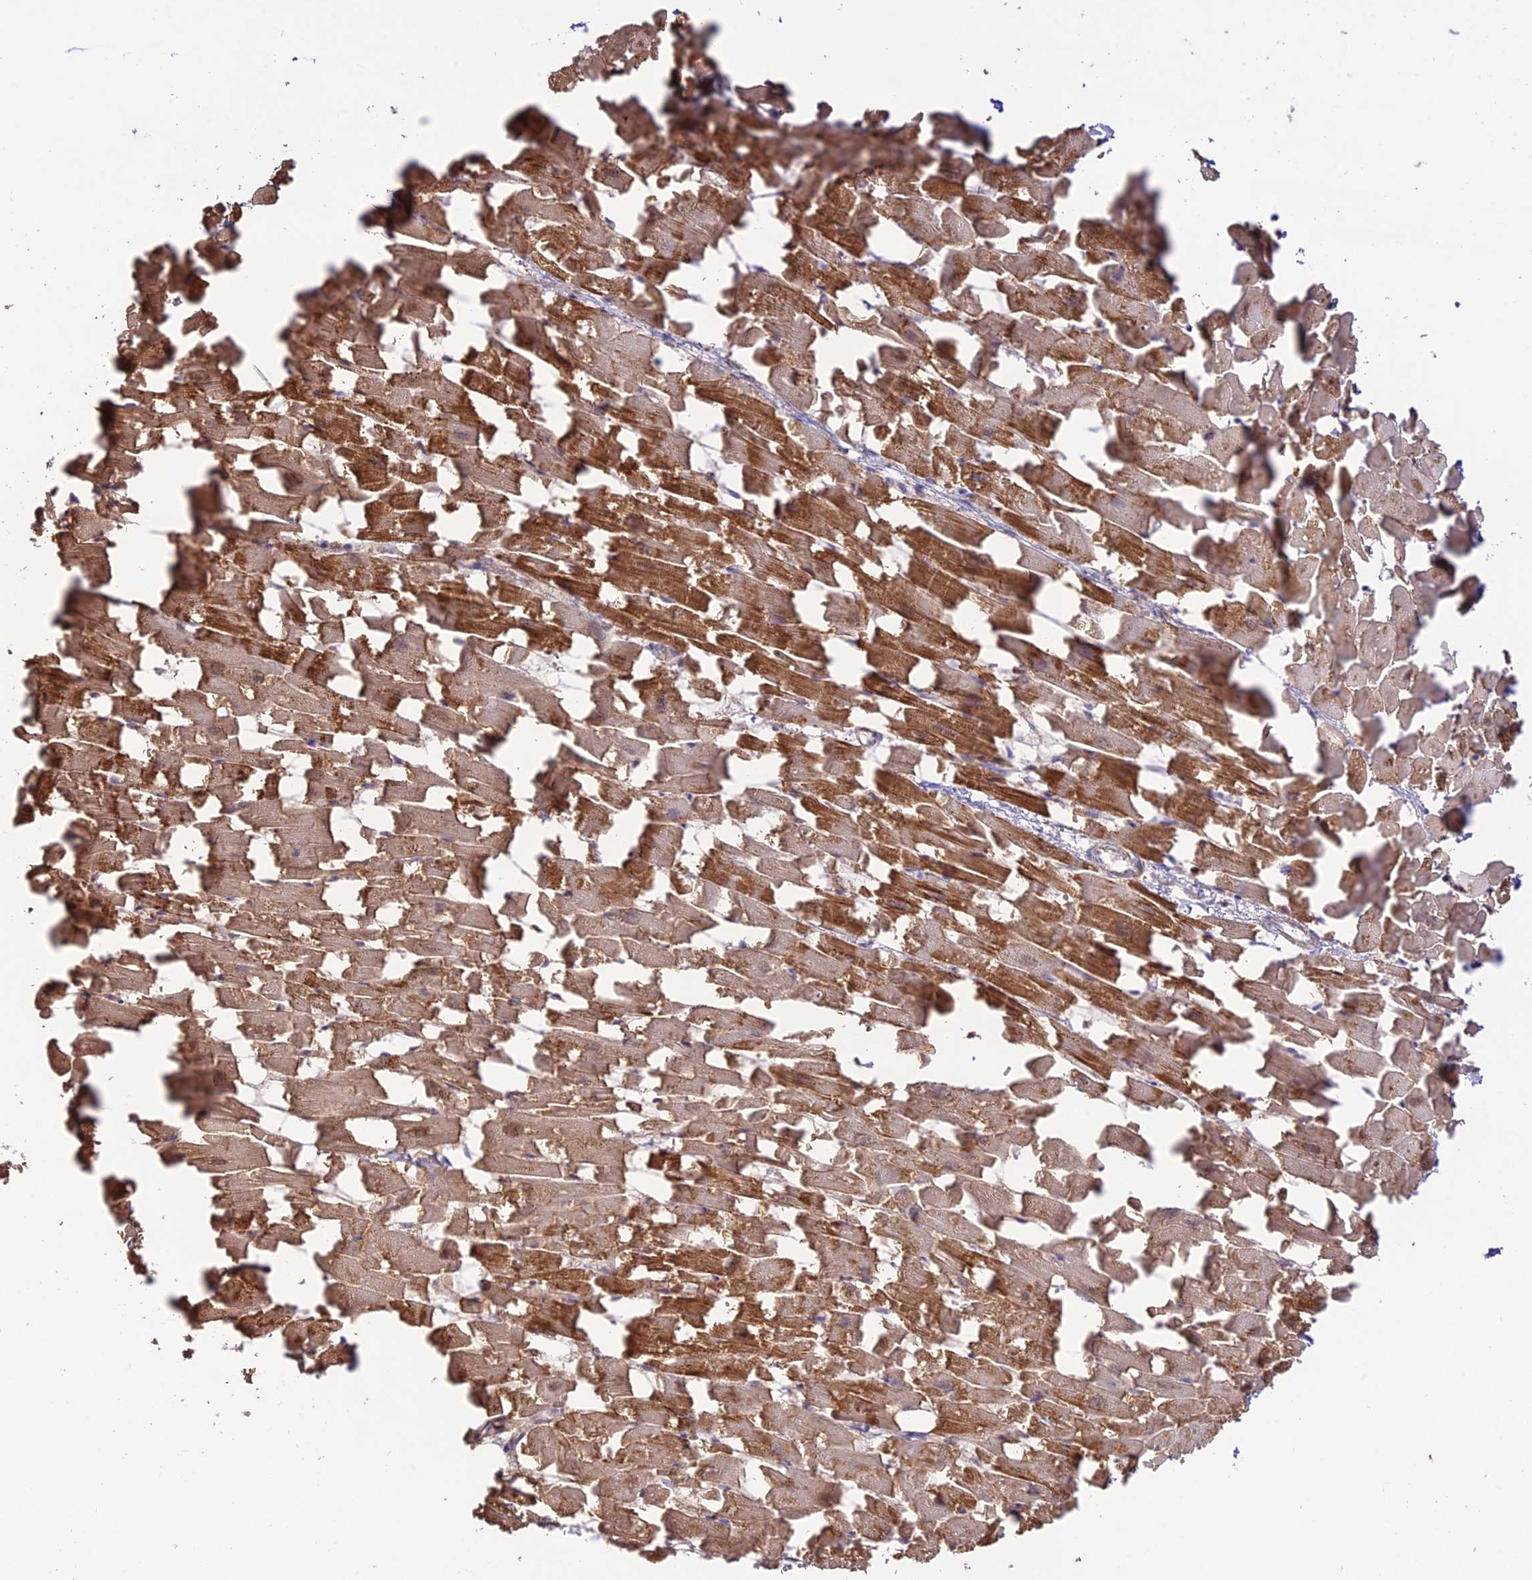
{"staining": {"intensity": "strong", "quantity": "25%-75%", "location": "cytoplasmic/membranous"}, "tissue": "heart muscle", "cell_type": "Cardiomyocytes", "image_type": "normal", "snomed": [{"axis": "morphology", "description": "Normal tissue, NOS"}, {"axis": "topography", "description": "Heart"}], "caption": "Heart muscle stained for a protein displays strong cytoplasmic/membranous positivity in cardiomyocytes. (DAB IHC with brightfield microscopy, high magnification).", "gene": "NLRP9", "patient": {"sex": "female", "age": 64}}